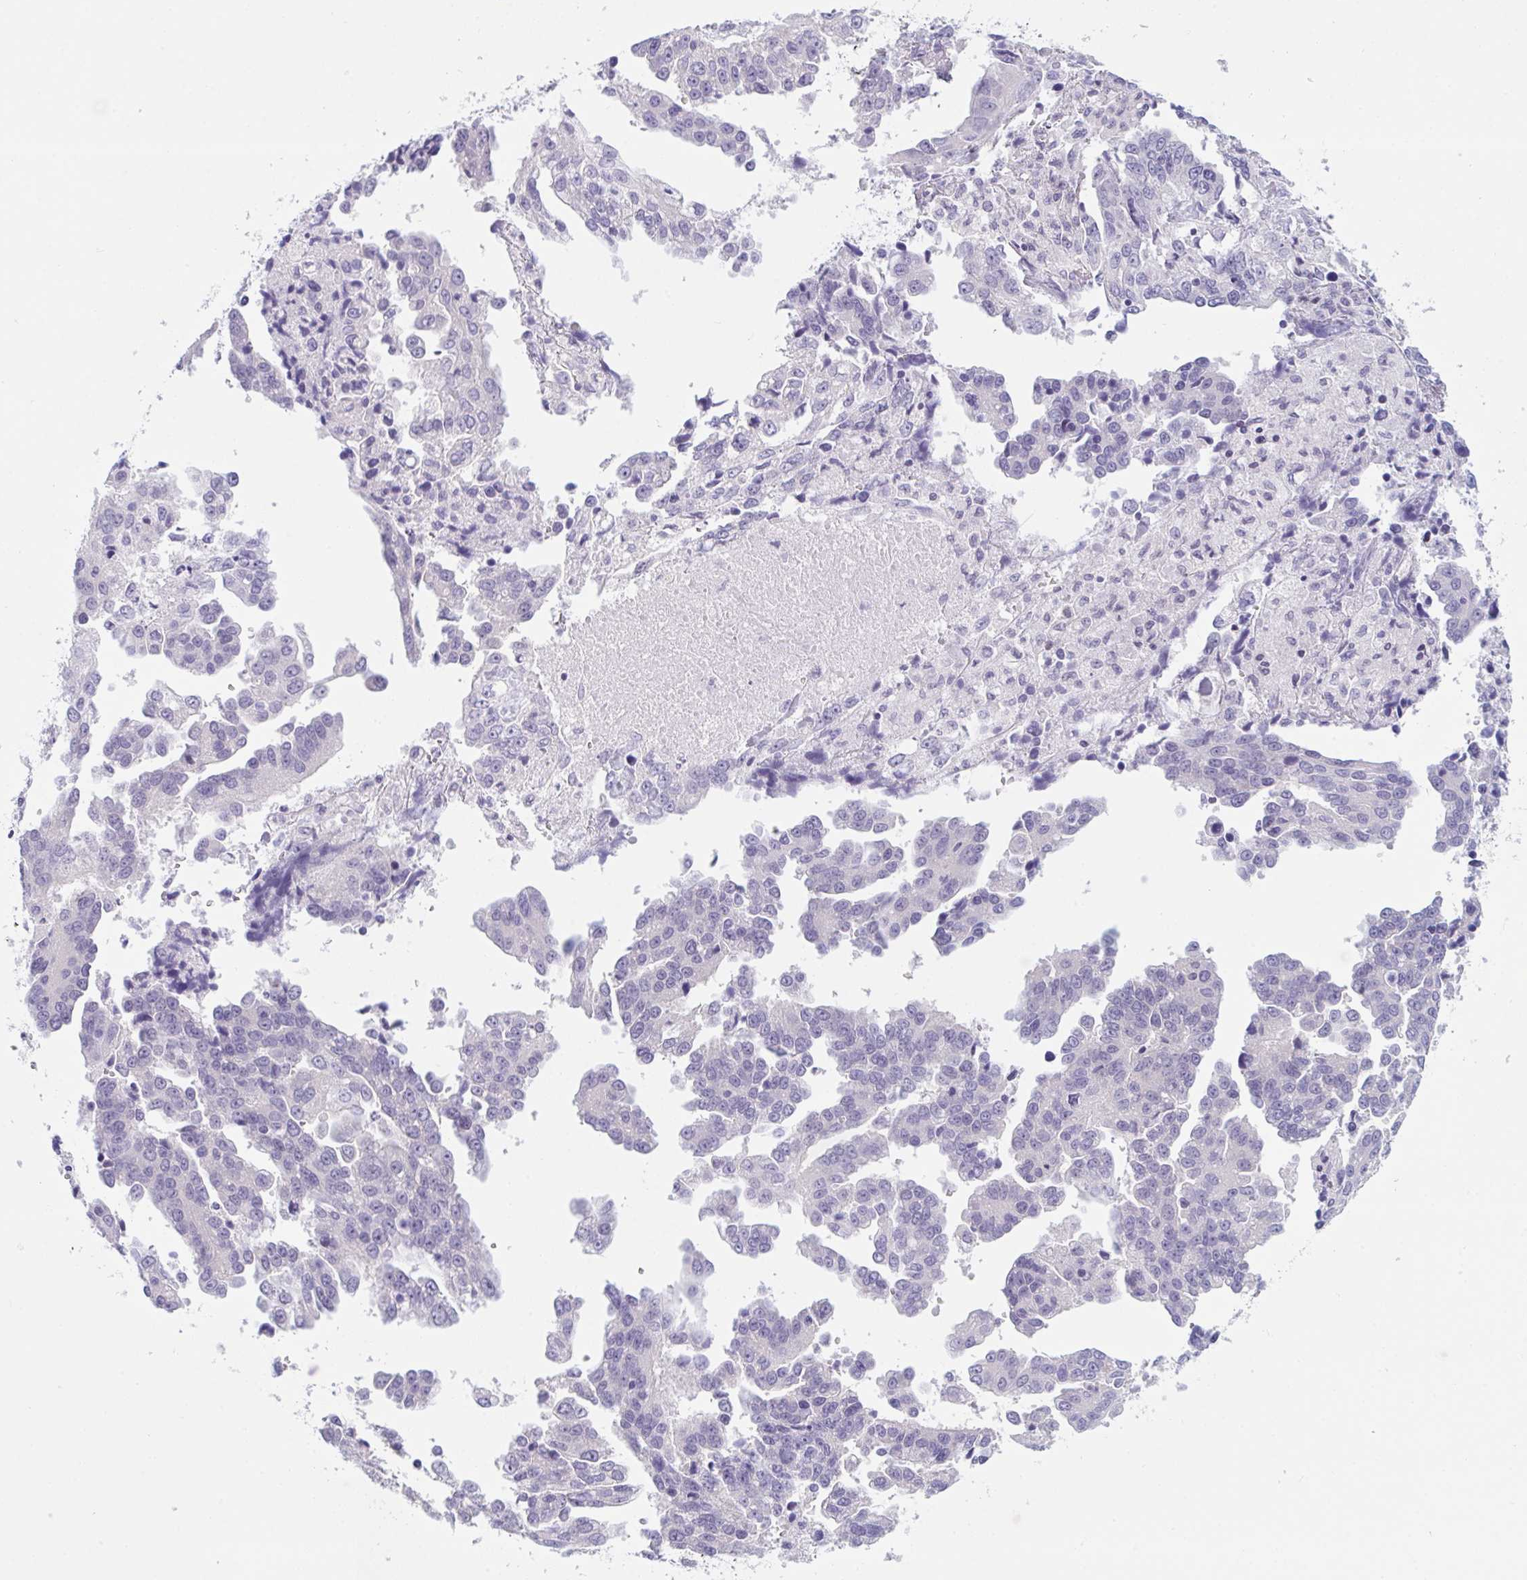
{"staining": {"intensity": "negative", "quantity": "none", "location": "none"}, "tissue": "ovarian cancer", "cell_type": "Tumor cells", "image_type": "cancer", "snomed": [{"axis": "morphology", "description": "Cystadenocarcinoma, serous, NOS"}, {"axis": "topography", "description": "Ovary"}], "caption": "The immunohistochemistry histopathology image has no significant positivity in tumor cells of serous cystadenocarcinoma (ovarian) tissue.", "gene": "NAA30", "patient": {"sex": "female", "age": 75}}